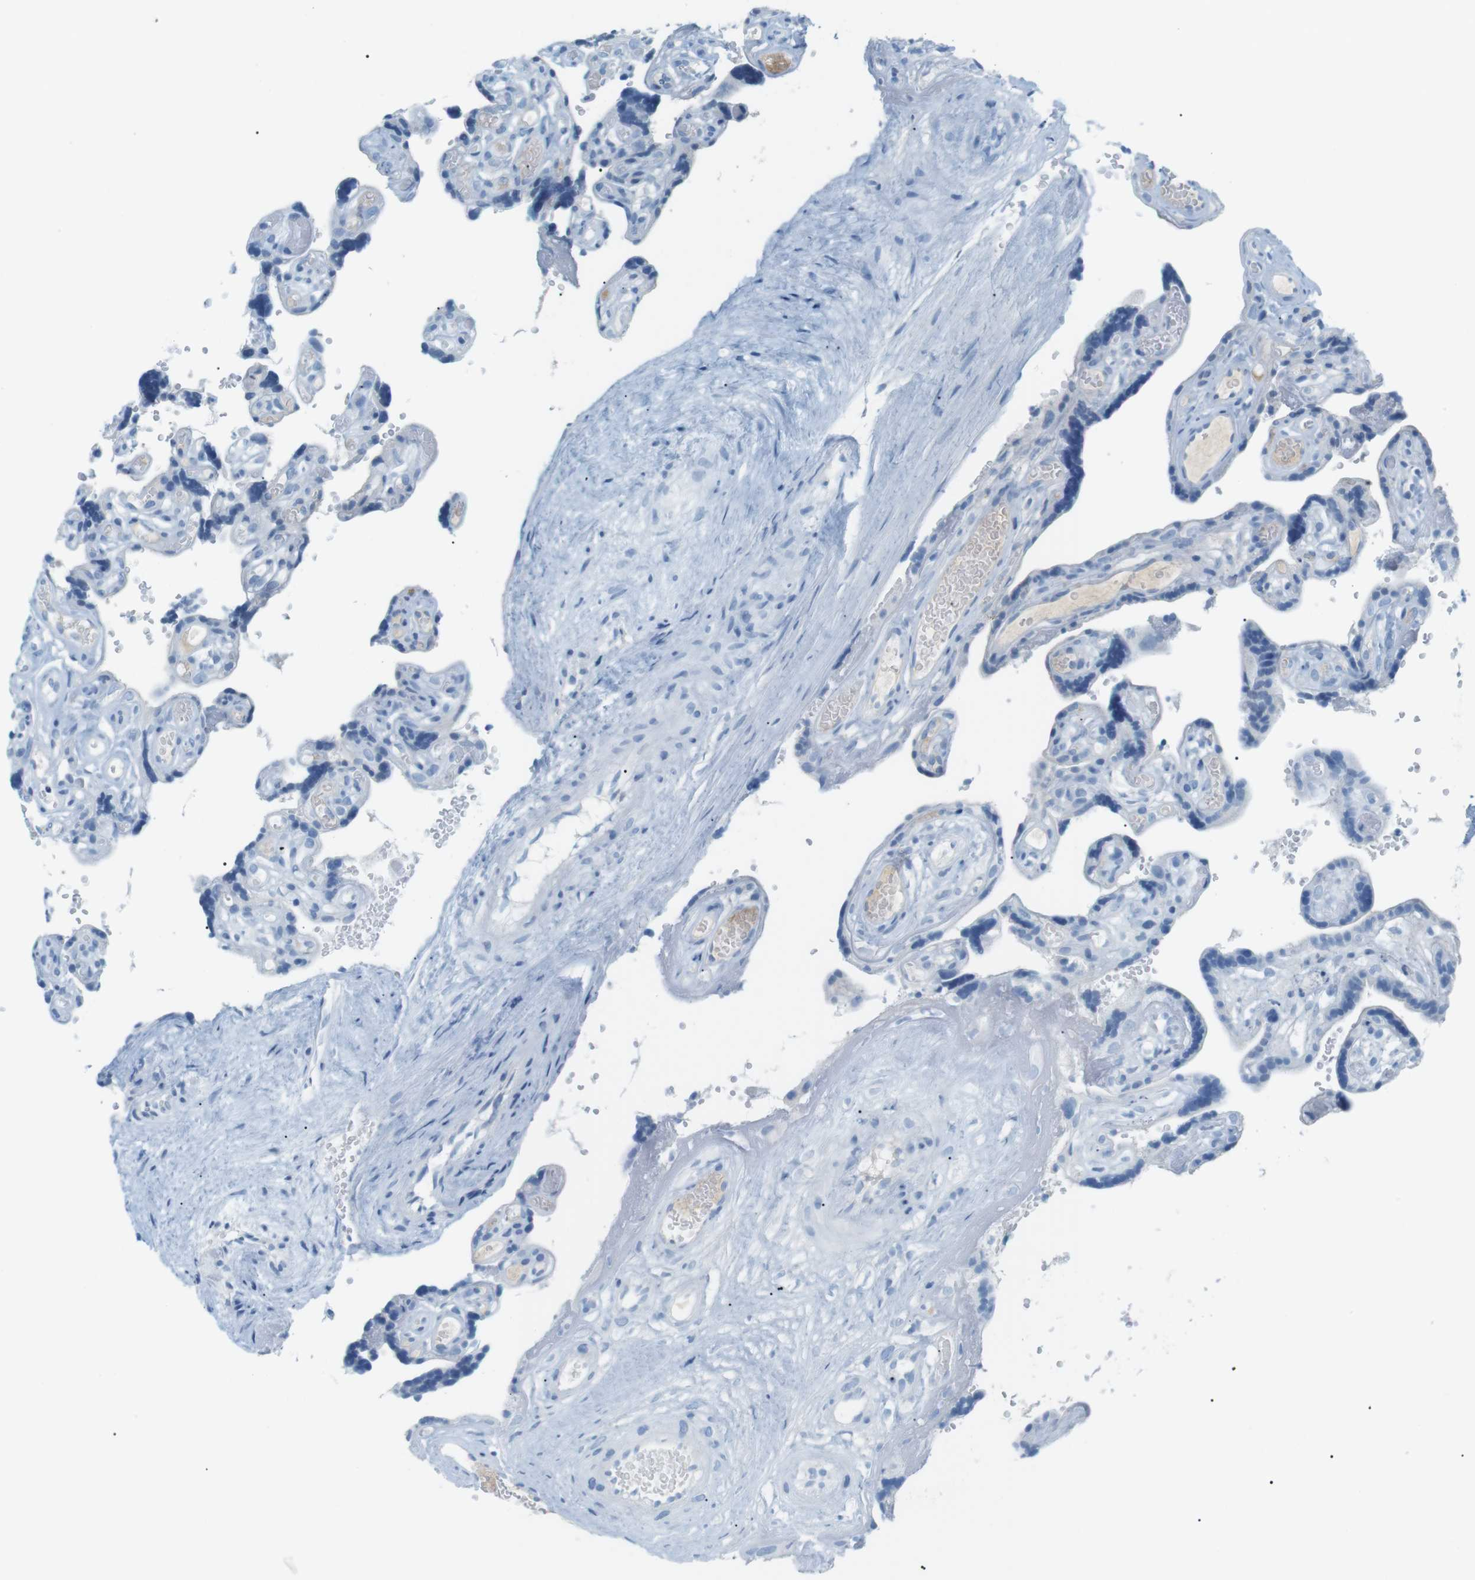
{"staining": {"intensity": "negative", "quantity": "none", "location": "none"}, "tissue": "placenta", "cell_type": "Decidual cells", "image_type": "normal", "snomed": [{"axis": "morphology", "description": "Normal tissue, NOS"}, {"axis": "topography", "description": "Placenta"}], "caption": "DAB (3,3'-diaminobenzidine) immunohistochemical staining of unremarkable placenta shows no significant expression in decidual cells. (IHC, brightfield microscopy, high magnification).", "gene": "AZGP1", "patient": {"sex": "female", "age": 30}}